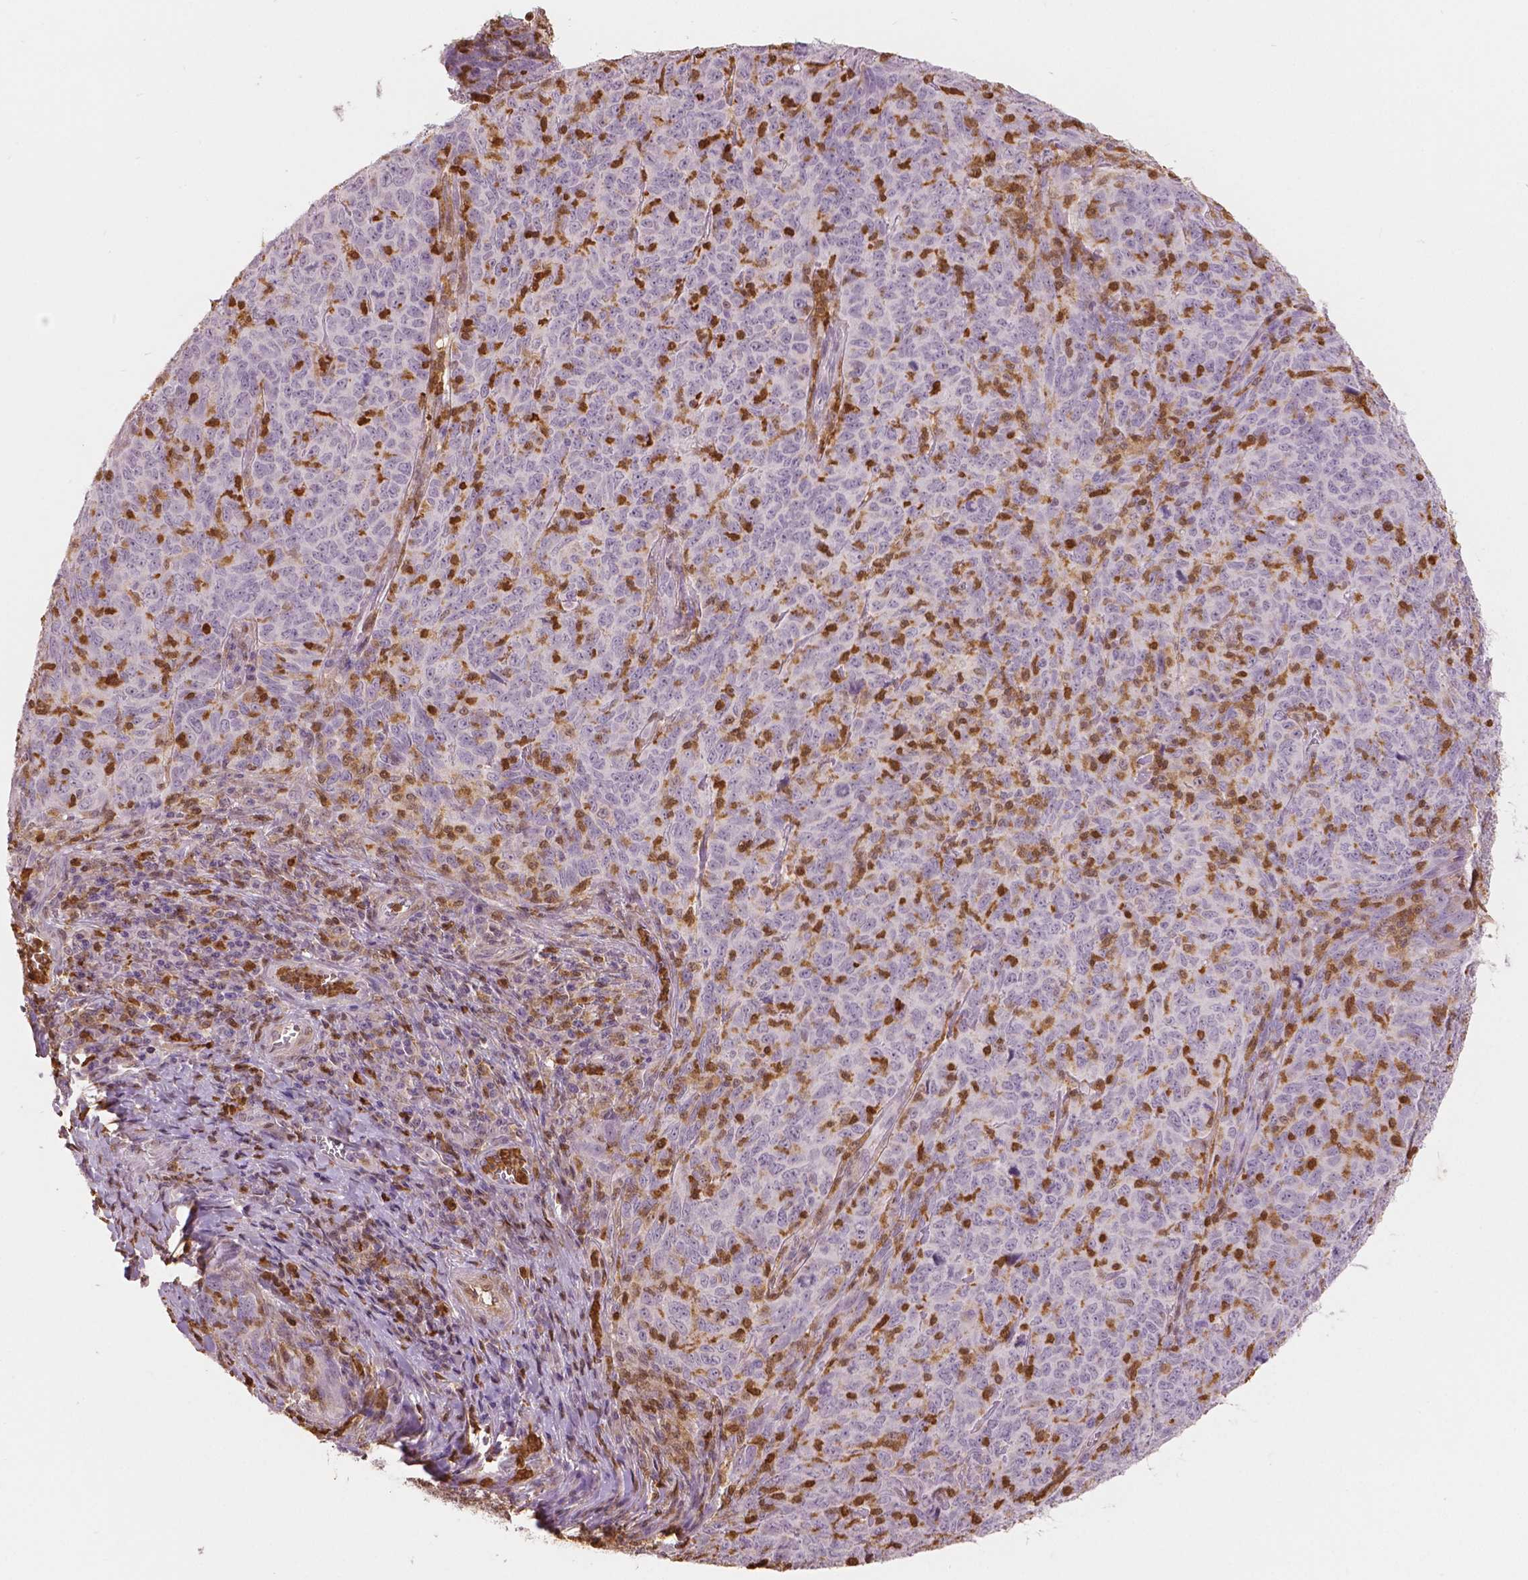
{"staining": {"intensity": "negative", "quantity": "none", "location": "none"}, "tissue": "skin cancer", "cell_type": "Tumor cells", "image_type": "cancer", "snomed": [{"axis": "morphology", "description": "Squamous cell carcinoma, NOS"}, {"axis": "topography", "description": "Skin"}, {"axis": "topography", "description": "Anal"}], "caption": "Protein analysis of skin squamous cell carcinoma demonstrates no significant positivity in tumor cells.", "gene": "S100A4", "patient": {"sex": "female", "age": 51}}